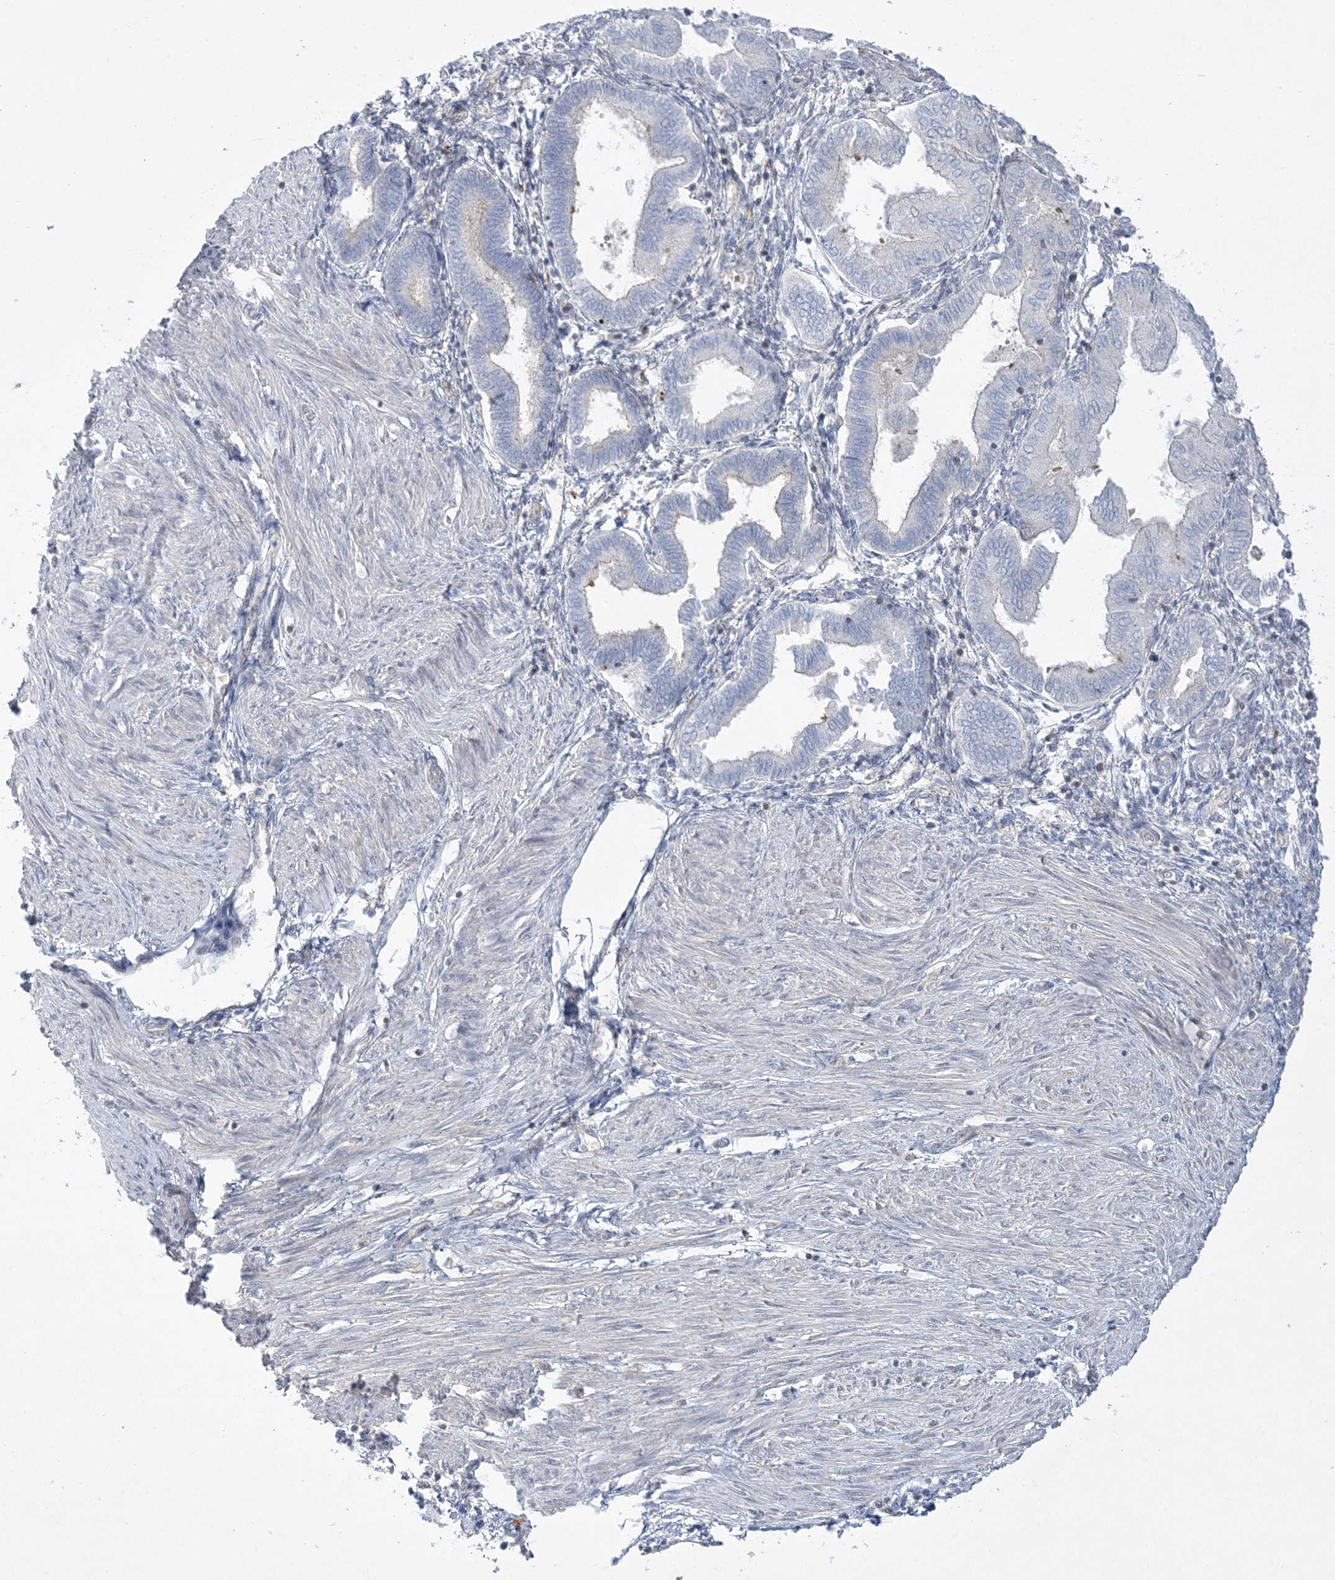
{"staining": {"intensity": "negative", "quantity": "none", "location": "none"}, "tissue": "endometrium", "cell_type": "Cells in endometrial stroma", "image_type": "normal", "snomed": [{"axis": "morphology", "description": "Normal tissue, NOS"}, {"axis": "topography", "description": "Endometrium"}], "caption": "Micrograph shows no significant protein staining in cells in endometrial stroma of benign endometrium.", "gene": "ADAMTS12", "patient": {"sex": "female", "age": 53}}